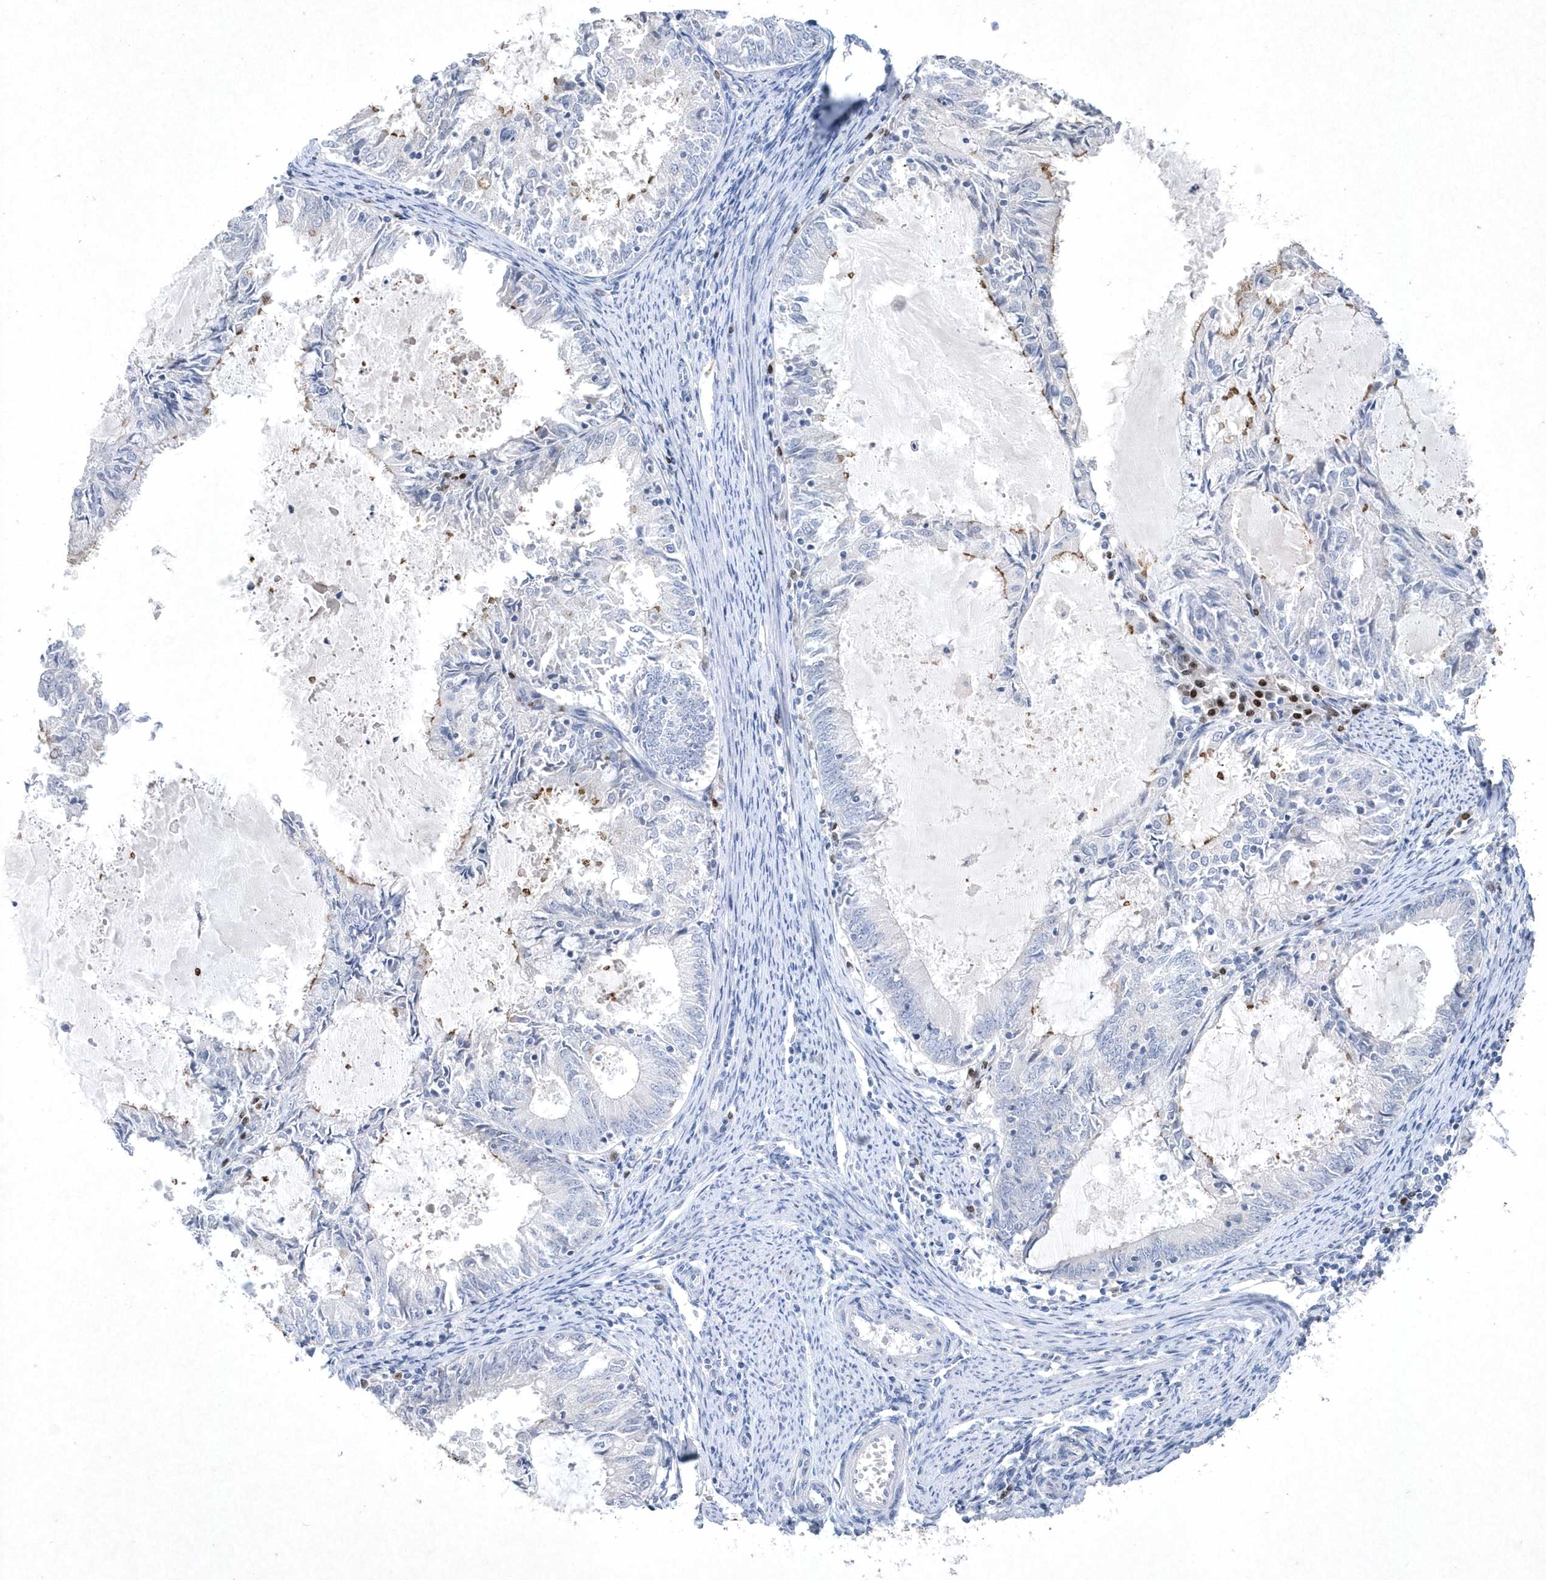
{"staining": {"intensity": "negative", "quantity": "none", "location": "none"}, "tissue": "endometrial cancer", "cell_type": "Tumor cells", "image_type": "cancer", "snomed": [{"axis": "morphology", "description": "Adenocarcinoma, NOS"}, {"axis": "topography", "description": "Endometrium"}], "caption": "The image reveals no staining of tumor cells in endometrial cancer (adenocarcinoma).", "gene": "BHLHA15", "patient": {"sex": "female", "age": 57}}